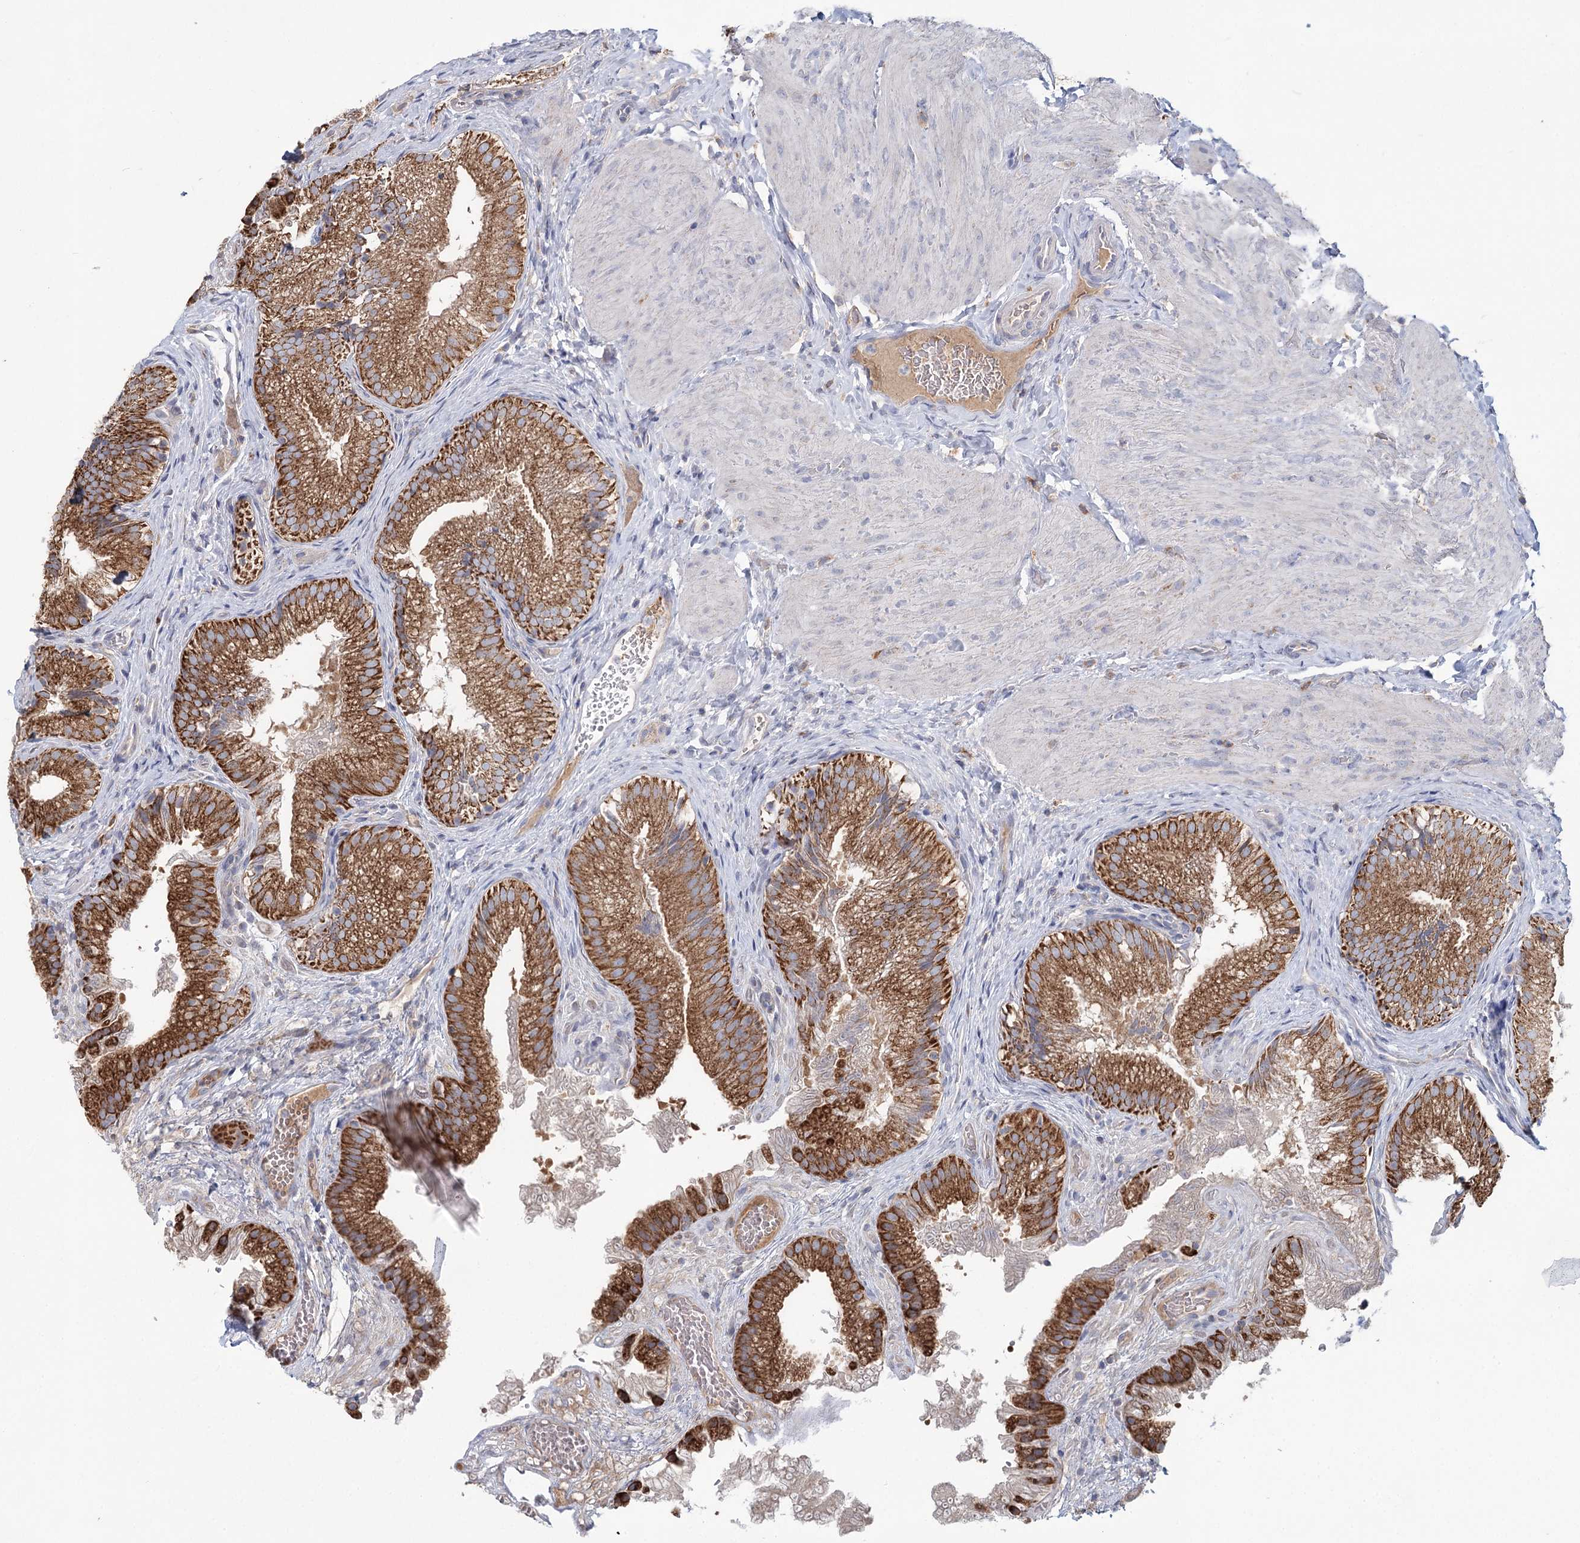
{"staining": {"intensity": "strong", "quantity": ">75%", "location": "cytoplasmic/membranous"}, "tissue": "gallbladder", "cell_type": "Glandular cells", "image_type": "normal", "snomed": [{"axis": "morphology", "description": "Normal tissue, NOS"}, {"axis": "topography", "description": "Gallbladder"}], "caption": "About >75% of glandular cells in benign human gallbladder display strong cytoplasmic/membranous protein positivity as visualized by brown immunohistochemical staining.", "gene": "ARHGAP44", "patient": {"sex": "female", "age": 30}}